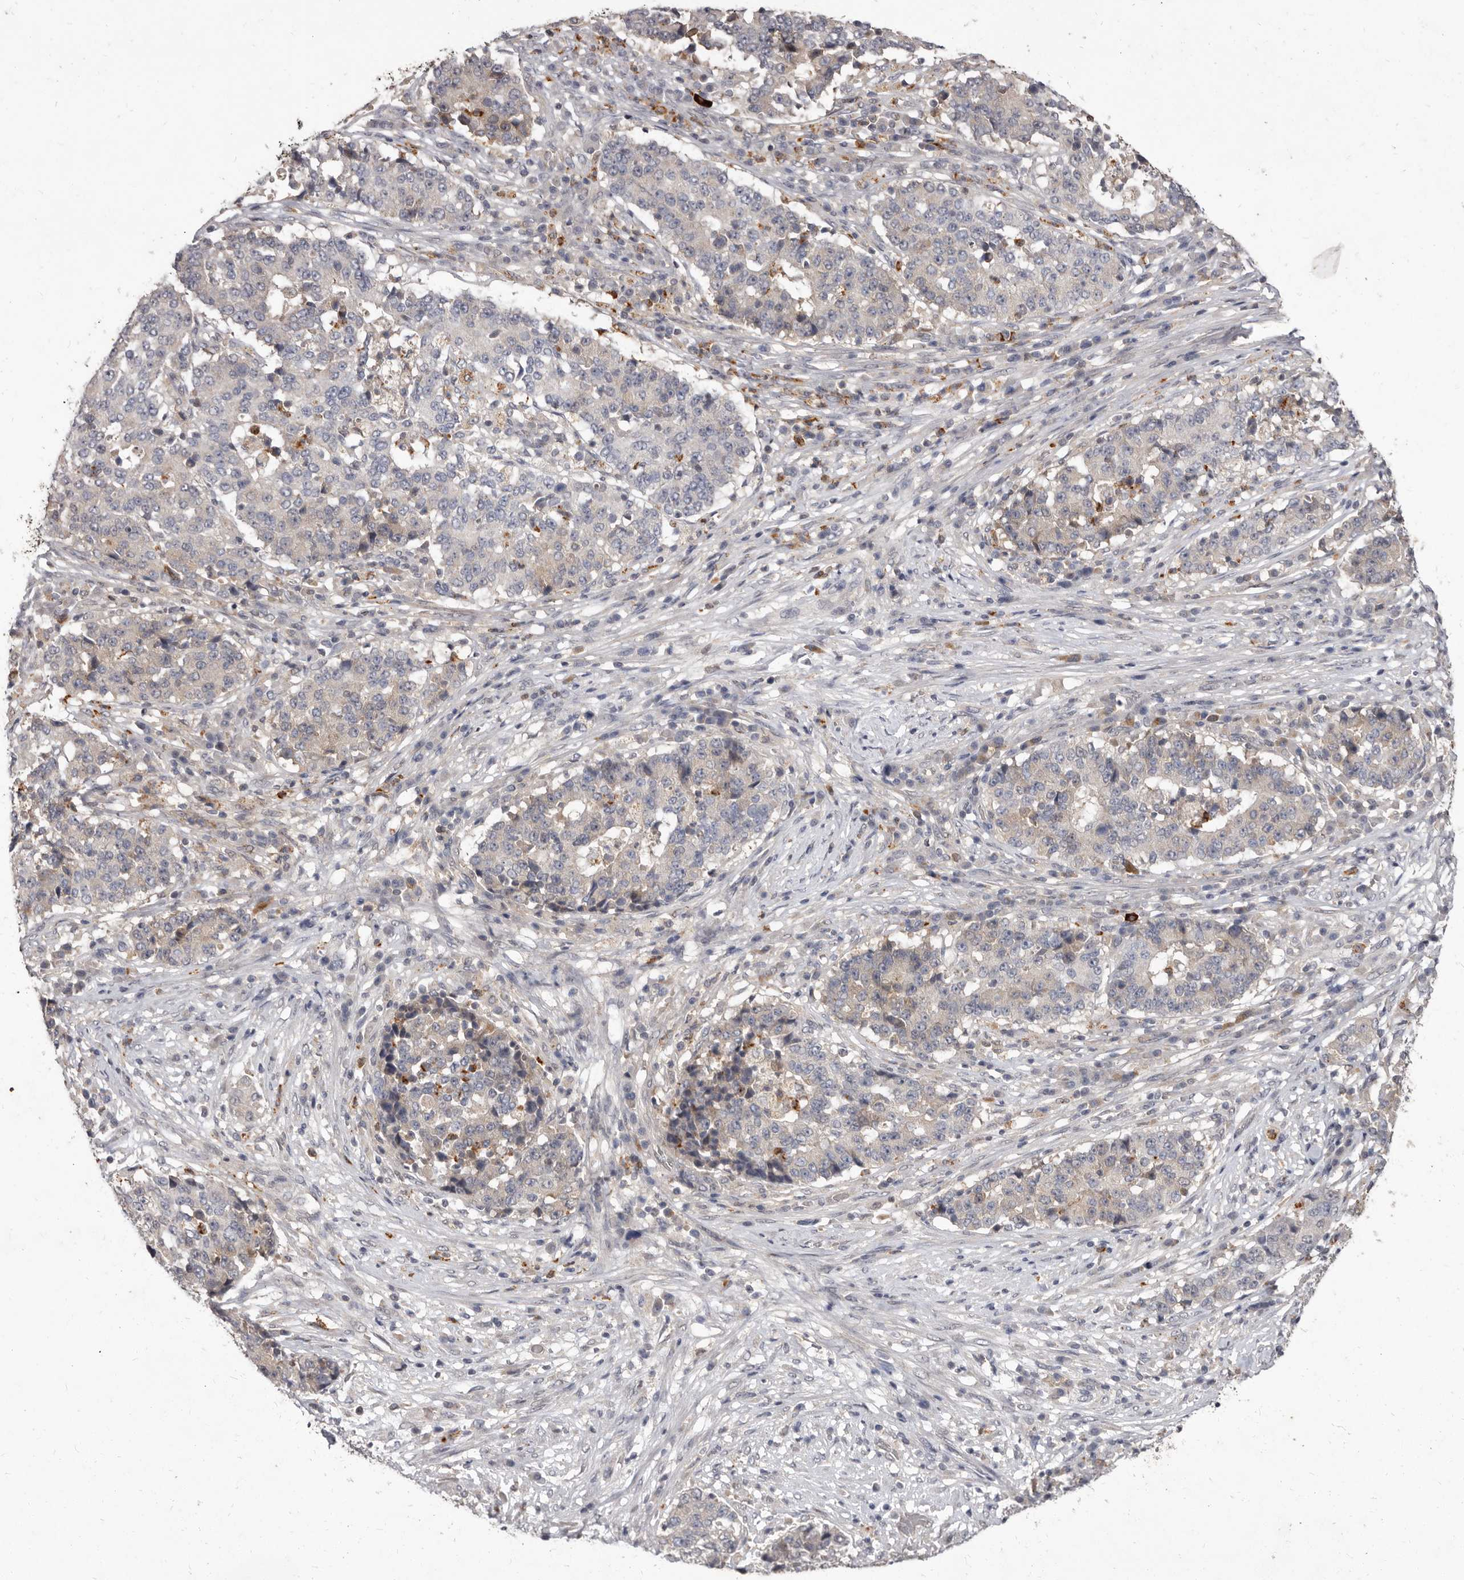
{"staining": {"intensity": "negative", "quantity": "none", "location": "none"}, "tissue": "stomach cancer", "cell_type": "Tumor cells", "image_type": "cancer", "snomed": [{"axis": "morphology", "description": "Adenocarcinoma, NOS"}, {"axis": "topography", "description": "Stomach"}], "caption": "Histopathology image shows no significant protein expression in tumor cells of stomach cancer.", "gene": "ACLY", "patient": {"sex": "male", "age": 59}}